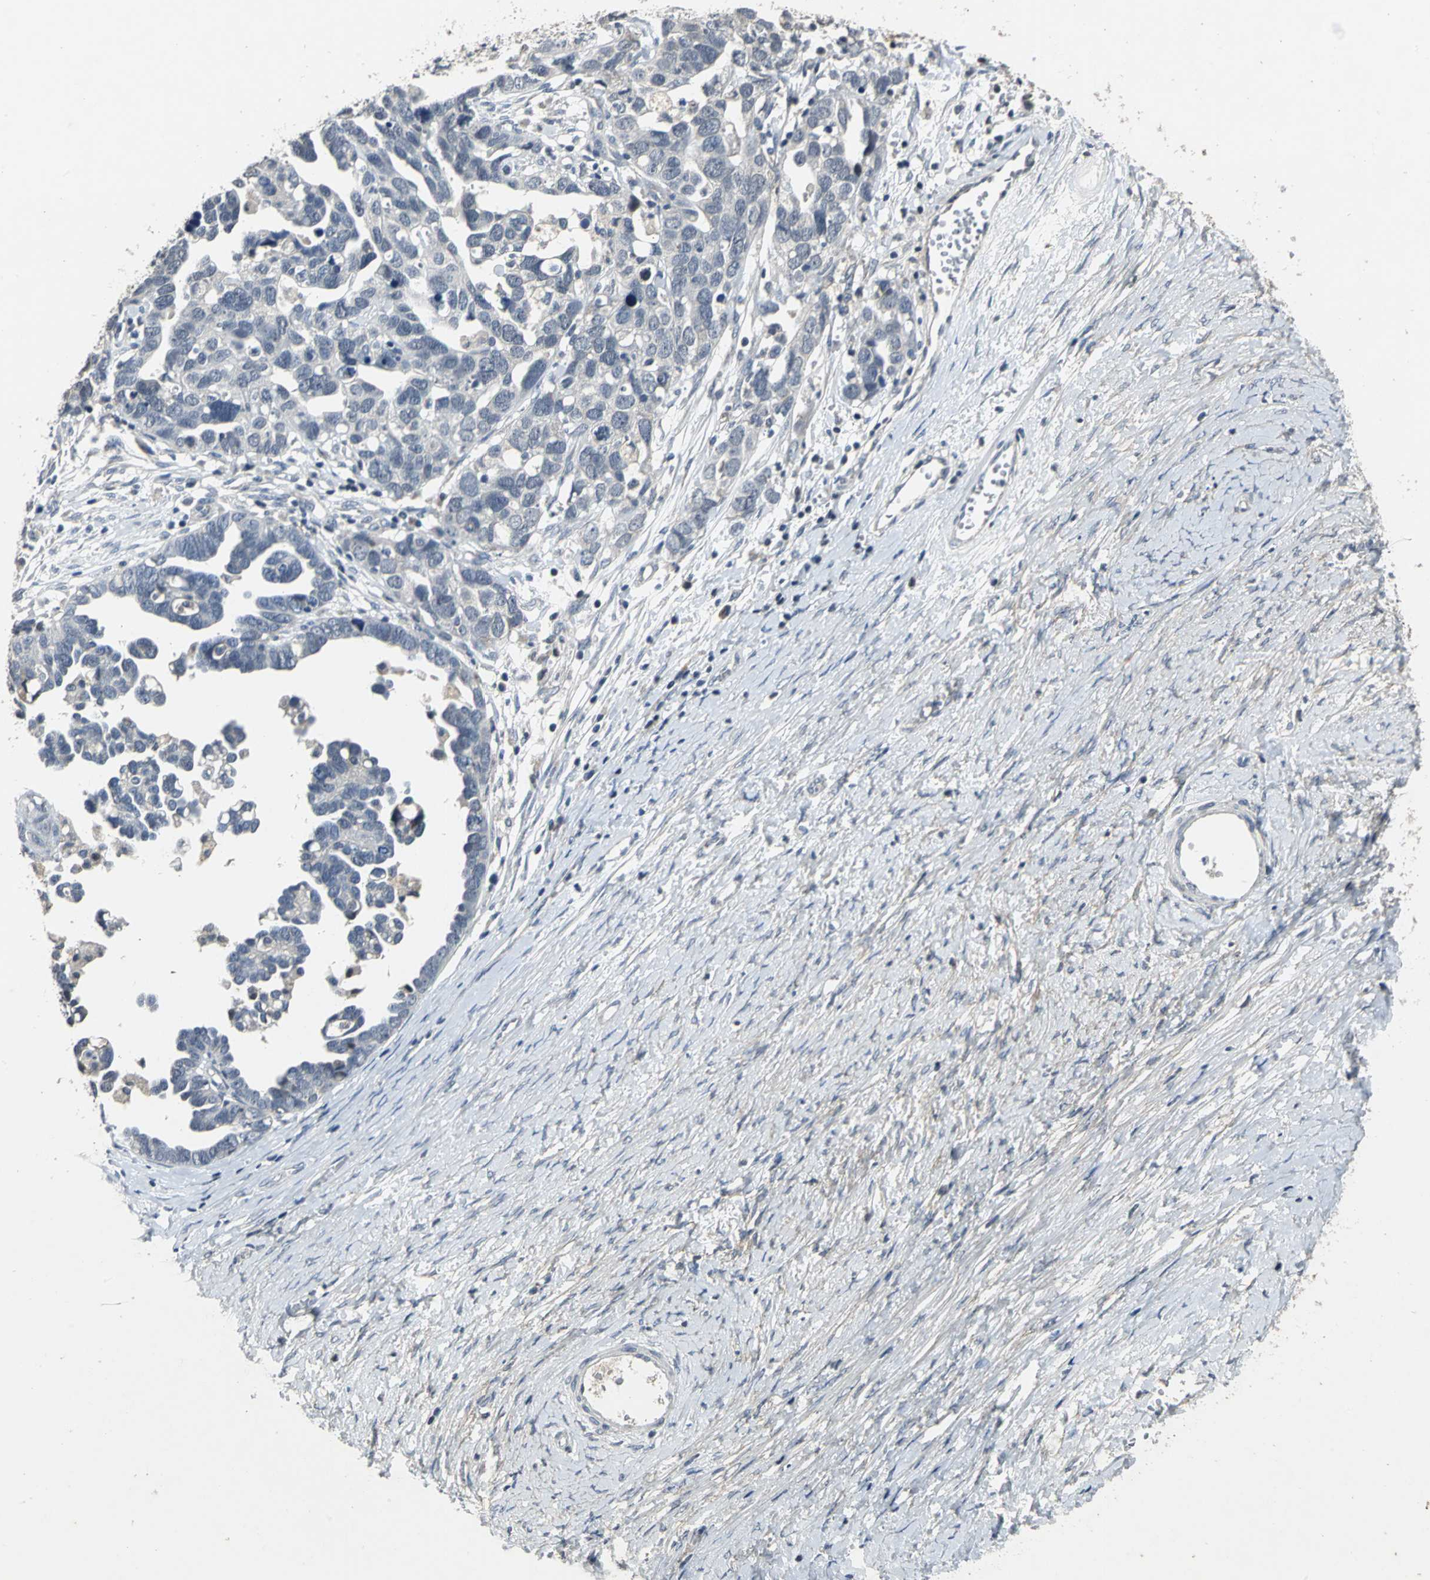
{"staining": {"intensity": "negative", "quantity": "none", "location": "none"}, "tissue": "ovarian cancer", "cell_type": "Tumor cells", "image_type": "cancer", "snomed": [{"axis": "morphology", "description": "Cystadenocarcinoma, serous, NOS"}, {"axis": "topography", "description": "Ovary"}], "caption": "Immunohistochemistry histopathology image of neoplastic tissue: ovarian cancer stained with DAB reveals no significant protein staining in tumor cells.", "gene": "JADE3", "patient": {"sex": "female", "age": 54}}